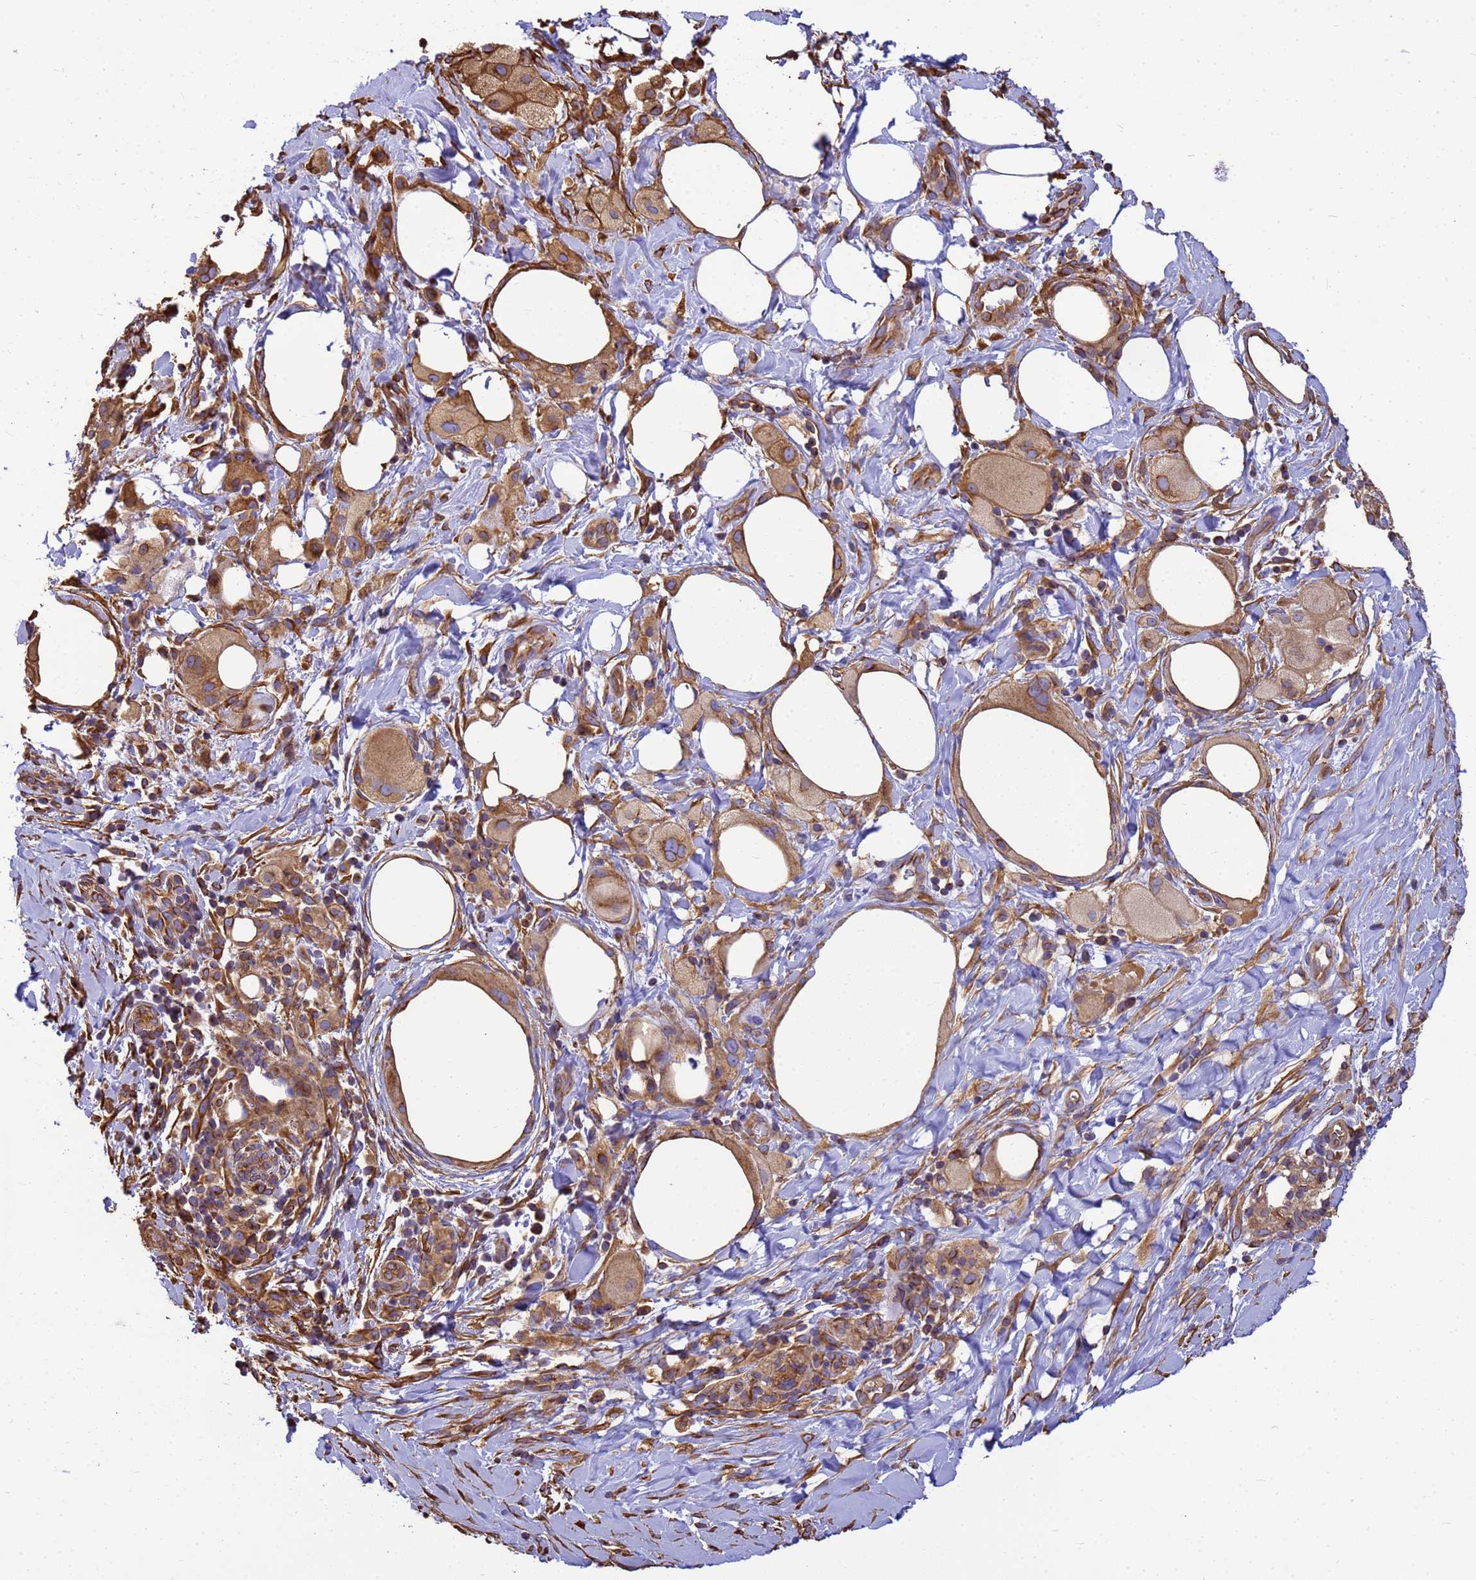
{"staining": {"intensity": "moderate", "quantity": ">75%", "location": "cytoplasmic/membranous"}, "tissue": "pancreatic cancer", "cell_type": "Tumor cells", "image_type": "cancer", "snomed": [{"axis": "morphology", "description": "Adenocarcinoma, NOS"}, {"axis": "topography", "description": "Pancreas"}], "caption": "Tumor cells reveal medium levels of moderate cytoplasmic/membranous staining in approximately >75% of cells in pancreatic cancer.", "gene": "TUBB1", "patient": {"sex": "male", "age": 58}}